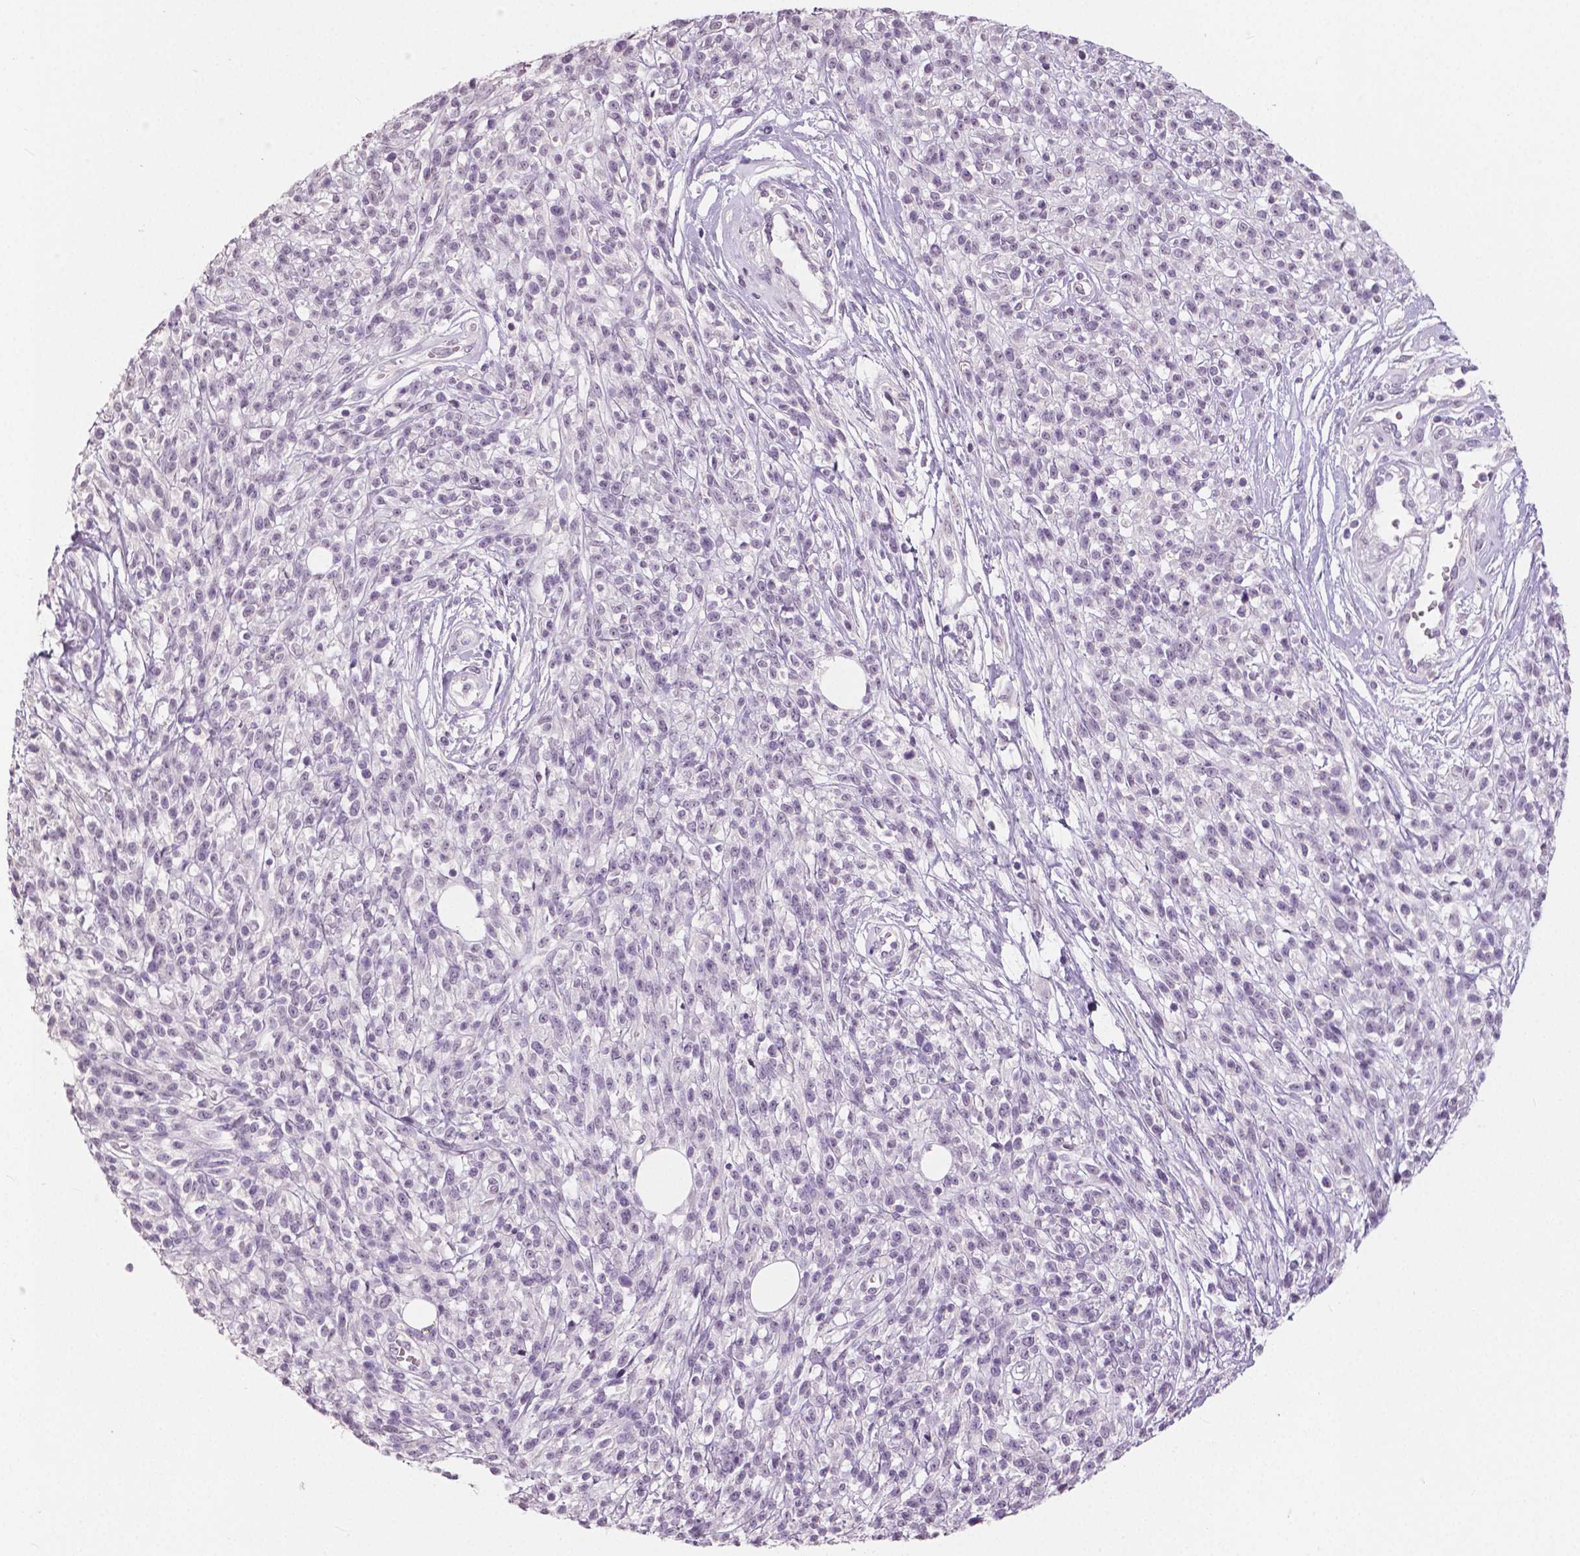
{"staining": {"intensity": "negative", "quantity": "none", "location": "none"}, "tissue": "melanoma", "cell_type": "Tumor cells", "image_type": "cancer", "snomed": [{"axis": "morphology", "description": "Malignant melanoma, NOS"}, {"axis": "topography", "description": "Skin"}, {"axis": "topography", "description": "Skin of trunk"}], "caption": "This is an immunohistochemistry image of human malignant melanoma. There is no positivity in tumor cells.", "gene": "NECAB1", "patient": {"sex": "male", "age": 74}}